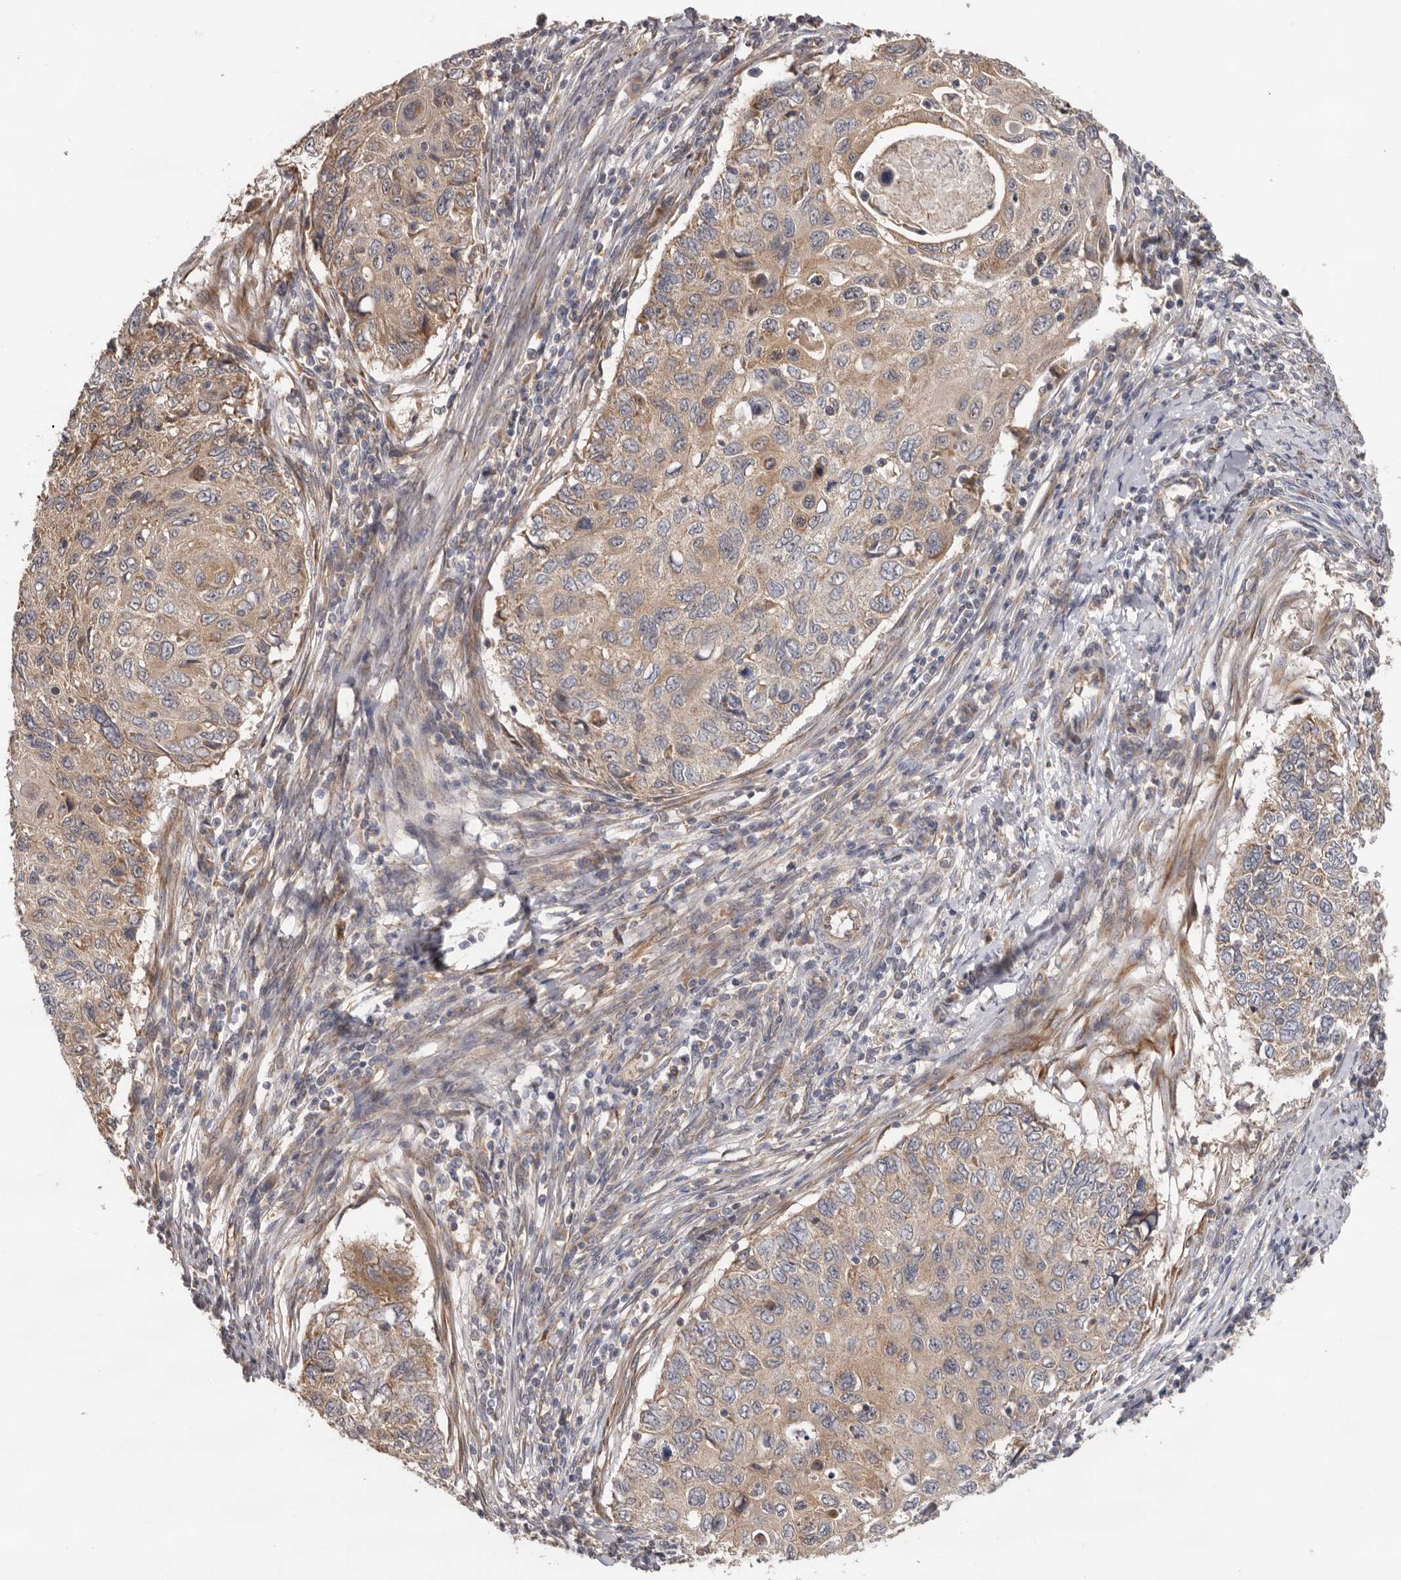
{"staining": {"intensity": "moderate", "quantity": ">75%", "location": "cytoplasmic/membranous"}, "tissue": "cervical cancer", "cell_type": "Tumor cells", "image_type": "cancer", "snomed": [{"axis": "morphology", "description": "Squamous cell carcinoma, NOS"}, {"axis": "topography", "description": "Cervix"}], "caption": "High-magnification brightfield microscopy of cervical cancer stained with DAB (3,3'-diaminobenzidine) (brown) and counterstained with hematoxylin (blue). tumor cells exhibit moderate cytoplasmic/membranous expression is appreciated in about>75% of cells.", "gene": "HINT3", "patient": {"sex": "female", "age": 70}}